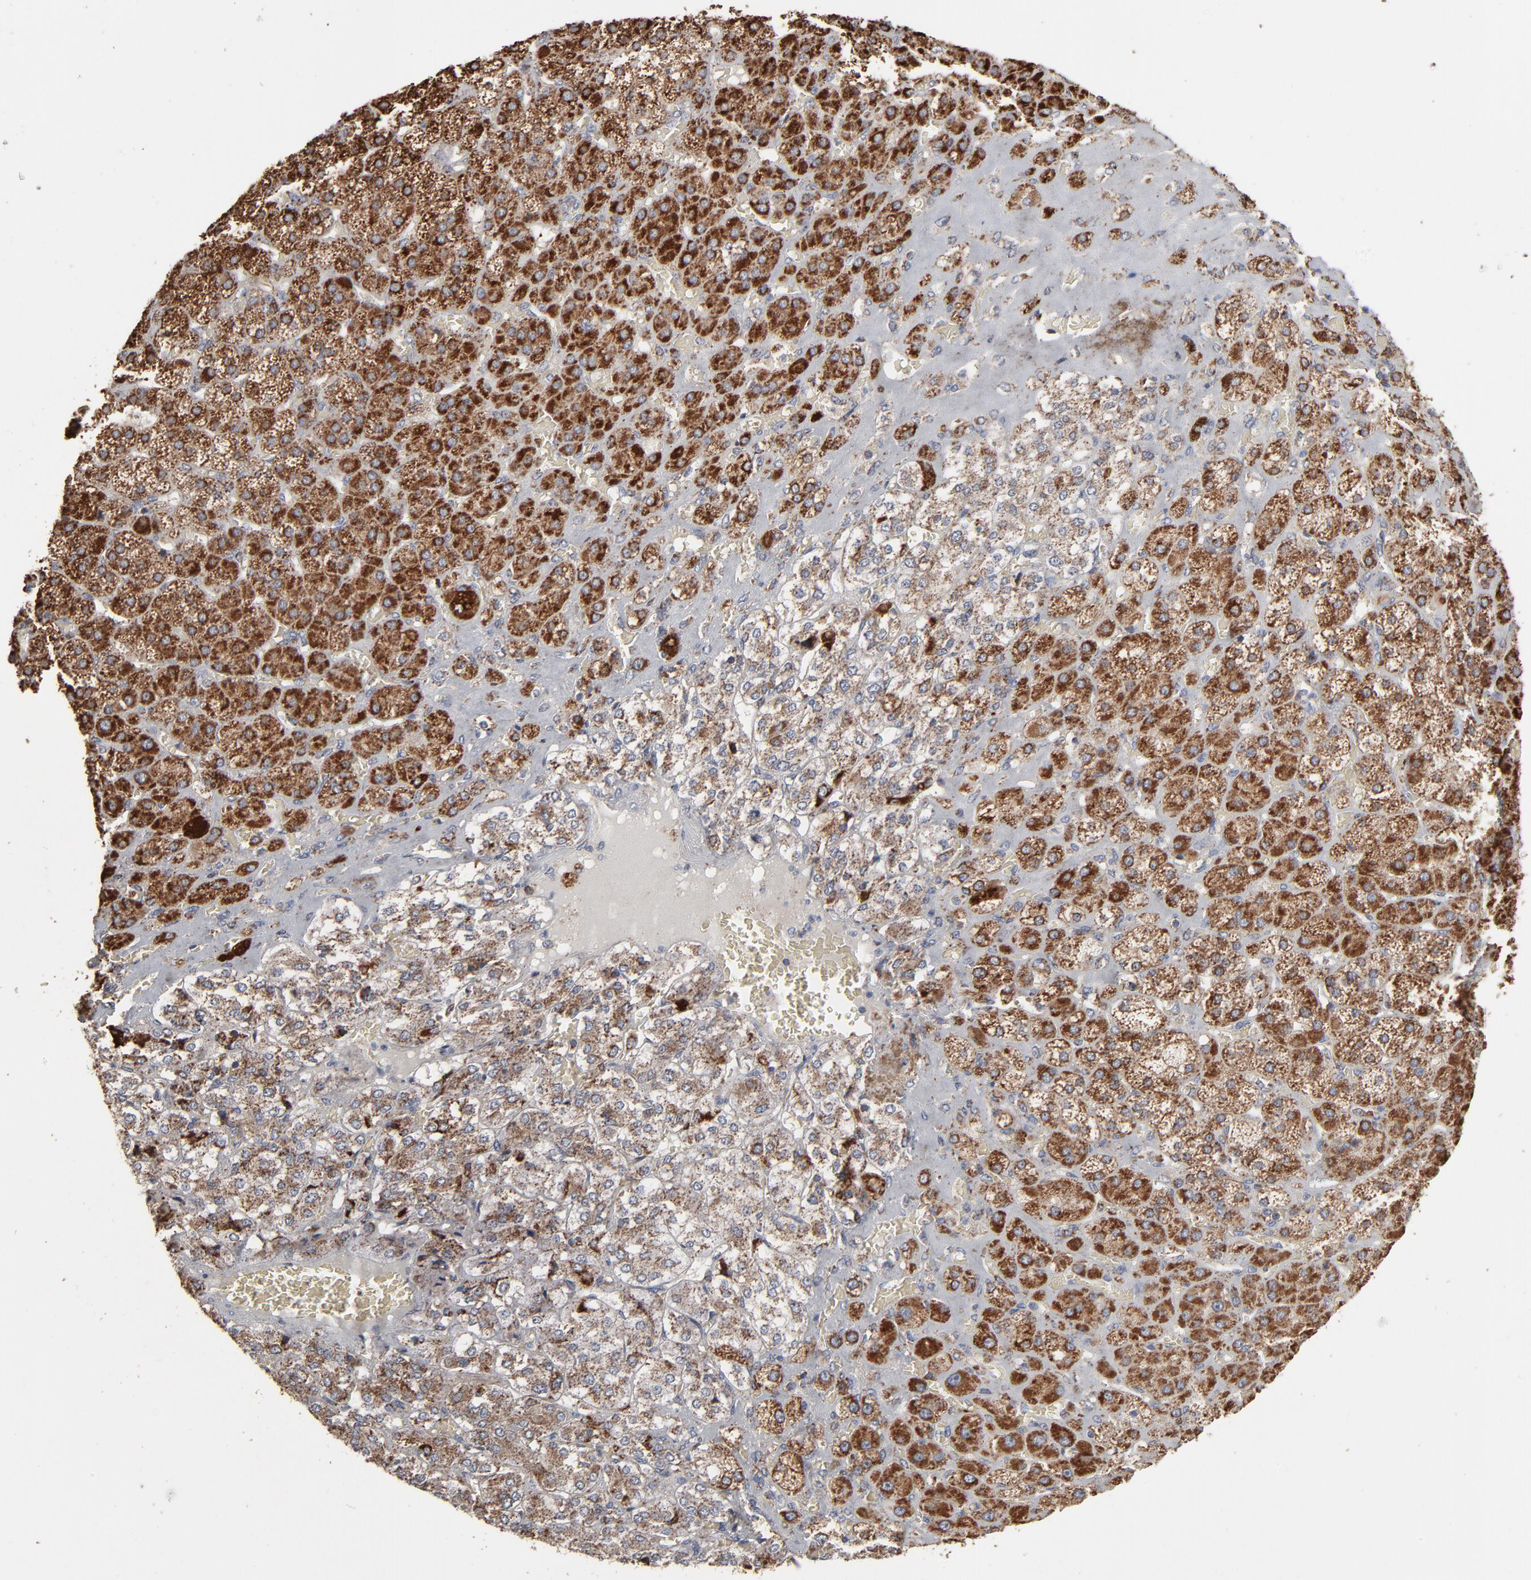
{"staining": {"intensity": "strong", "quantity": ">75%", "location": "cytoplasmic/membranous"}, "tissue": "adrenal gland", "cell_type": "Glandular cells", "image_type": "normal", "snomed": [{"axis": "morphology", "description": "Normal tissue, NOS"}, {"axis": "topography", "description": "Adrenal gland"}], "caption": "An immunohistochemistry (IHC) micrograph of unremarkable tissue is shown. Protein staining in brown shows strong cytoplasmic/membranous positivity in adrenal gland within glandular cells.", "gene": "UQCRC1", "patient": {"sex": "female", "age": 71}}